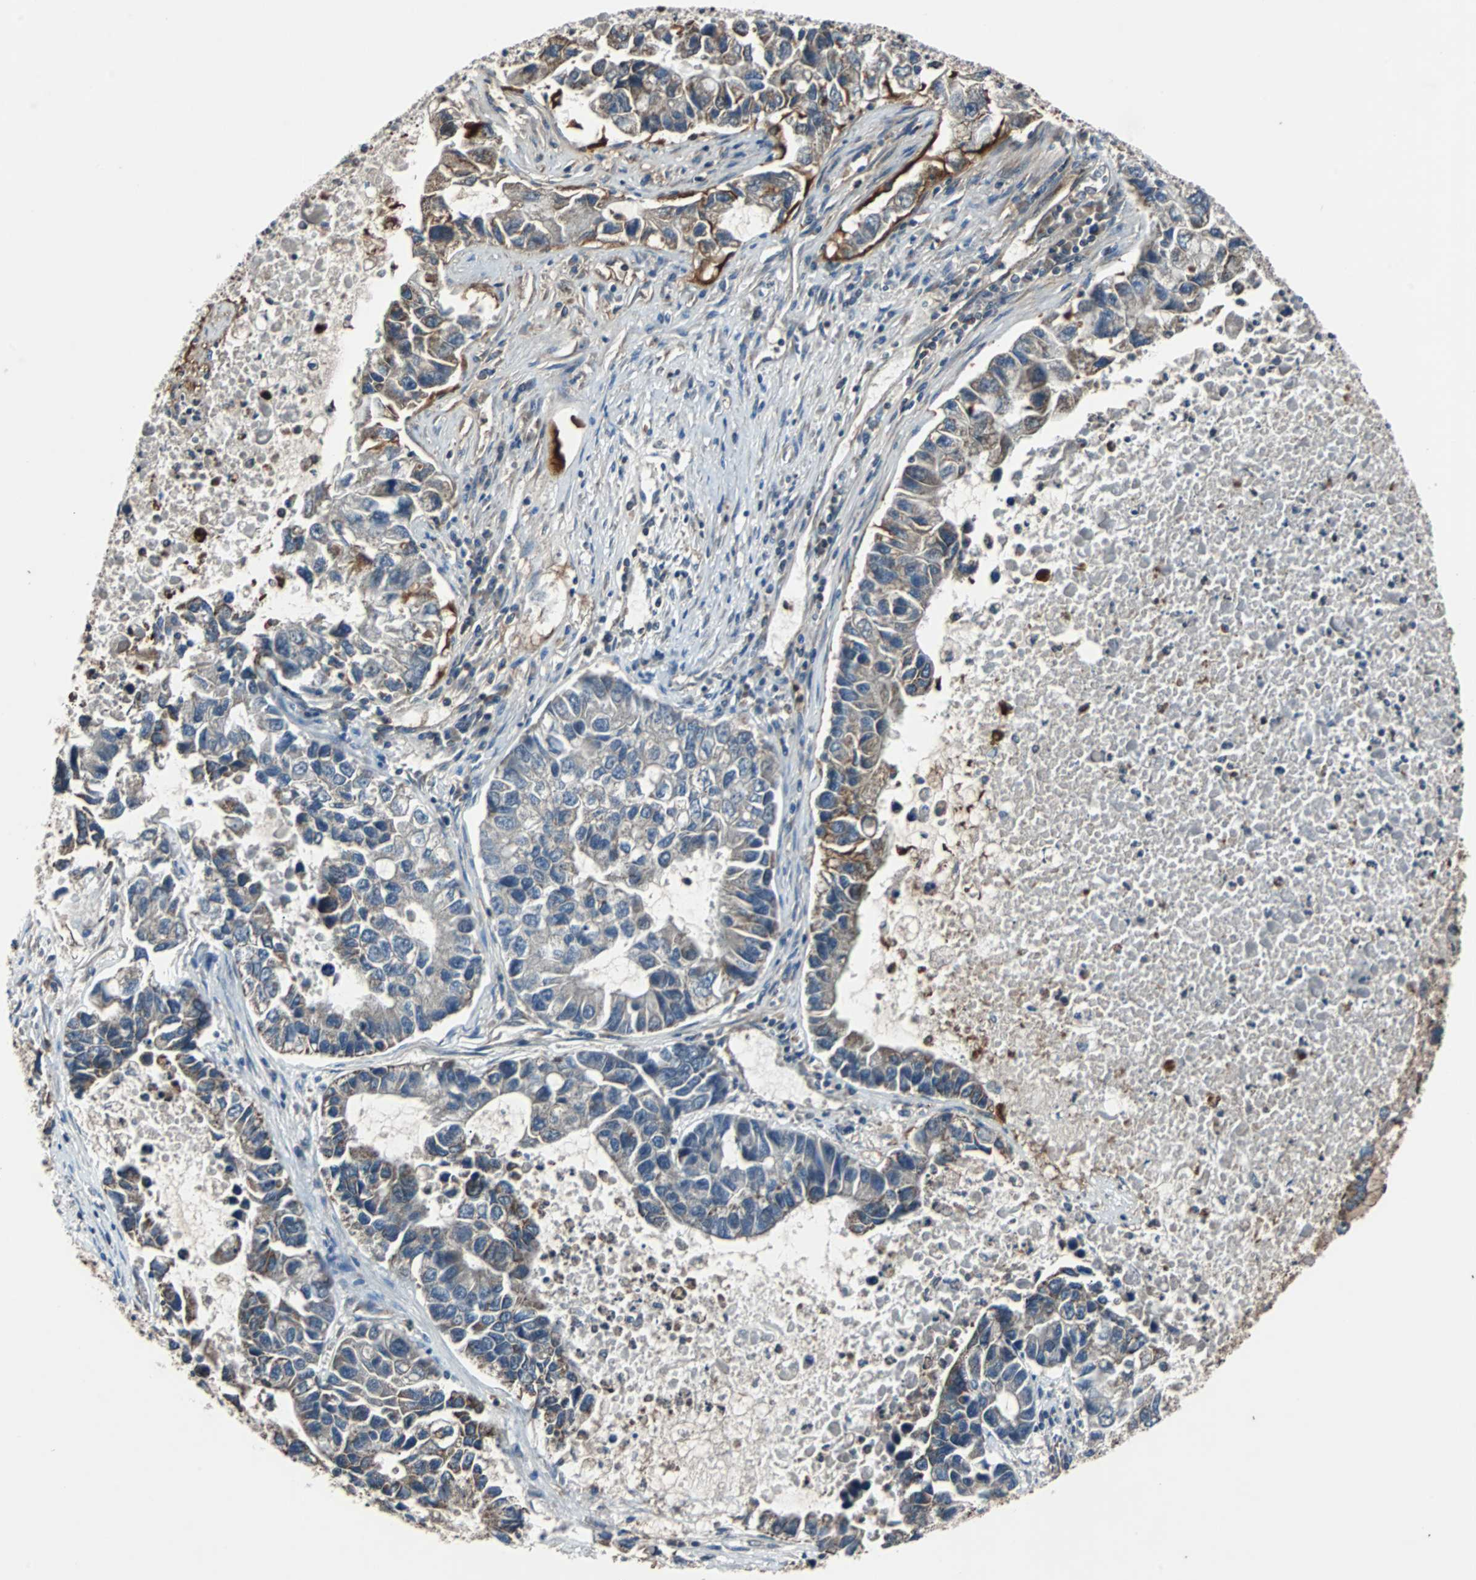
{"staining": {"intensity": "moderate", "quantity": "<25%", "location": "cytoplasmic/membranous"}, "tissue": "lung cancer", "cell_type": "Tumor cells", "image_type": "cancer", "snomed": [{"axis": "morphology", "description": "Adenocarcinoma, NOS"}, {"axis": "topography", "description": "Lung"}], "caption": "Moderate cytoplasmic/membranous expression is seen in approximately <25% of tumor cells in lung adenocarcinoma.", "gene": "ACTR3", "patient": {"sex": "female", "age": 51}}